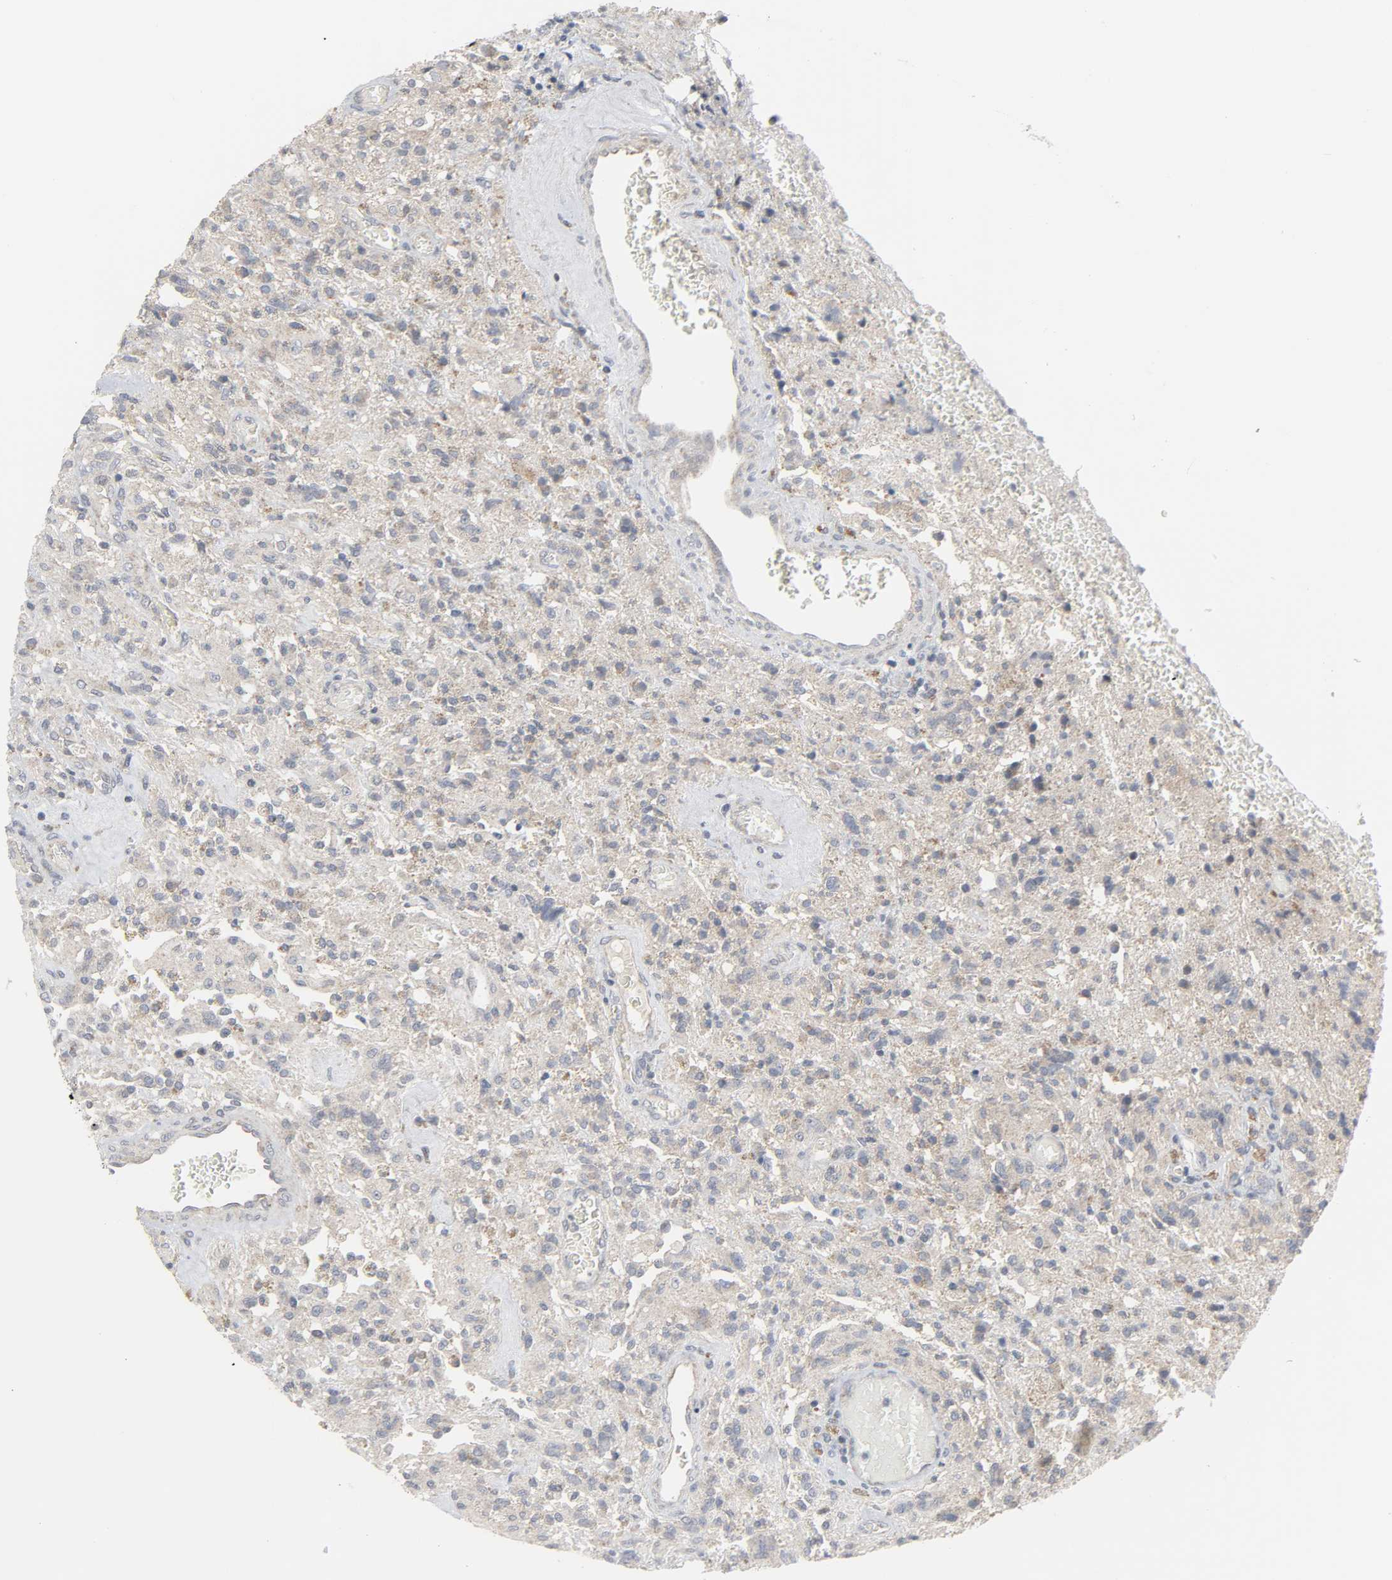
{"staining": {"intensity": "moderate", "quantity": ">75%", "location": "cytoplasmic/membranous"}, "tissue": "glioma", "cell_type": "Tumor cells", "image_type": "cancer", "snomed": [{"axis": "morphology", "description": "Normal tissue, NOS"}, {"axis": "morphology", "description": "Glioma, malignant, High grade"}, {"axis": "topography", "description": "Cerebral cortex"}], "caption": "An image showing moderate cytoplasmic/membranous positivity in about >75% of tumor cells in malignant high-grade glioma, as visualized by brown immunohistochemical staining.", "gene": "CLIP1", "patient": {"sex": "male", "age": 56}}